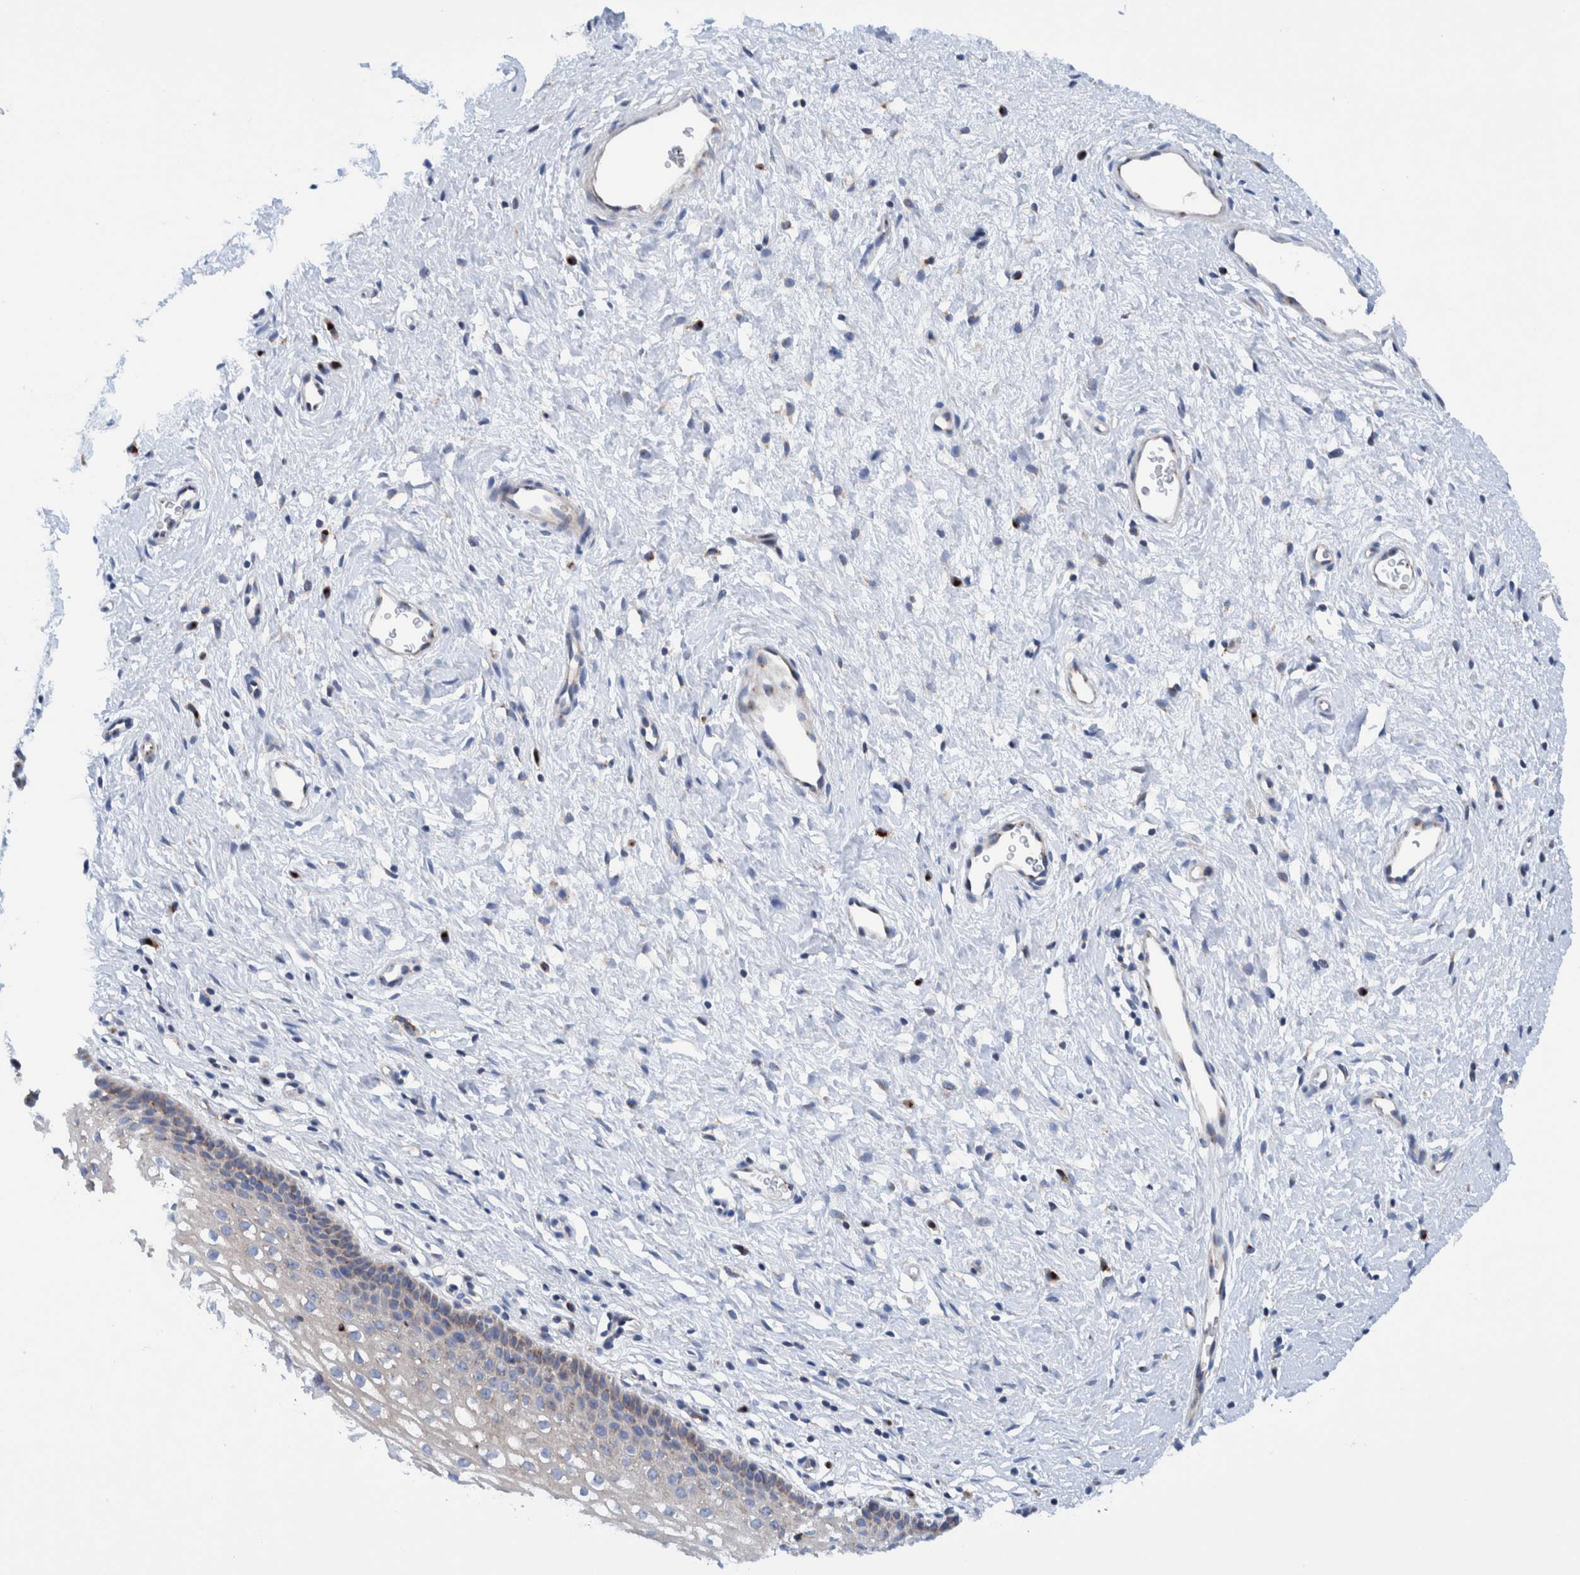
{"staining": {"intensity": "moderate", "quantity": "25%-75%", "location": "cytoplasmic/membranous"}, "tissue": "cervix", "cell_type": "Glandular cells", "image_type": "normal", "snomed": [{"axis": "morphology", "description": "Normal tissue, NOS"}, {"axis": "topography", "description": "Cervix"}], "caption": "Protein staining demonstrates moderate cytoplasmic/membranous positivity in approximately 25%-75% of glandular cells in unremarkable cervix. The staining was performed using DAB (3,3'-diaminobenzidine), with brown indicating positive protein expression. Nuclei are stained blue with hematoxylin.", "gene": "TRIM58", "patient": {"sex": "female", "age": 27}}